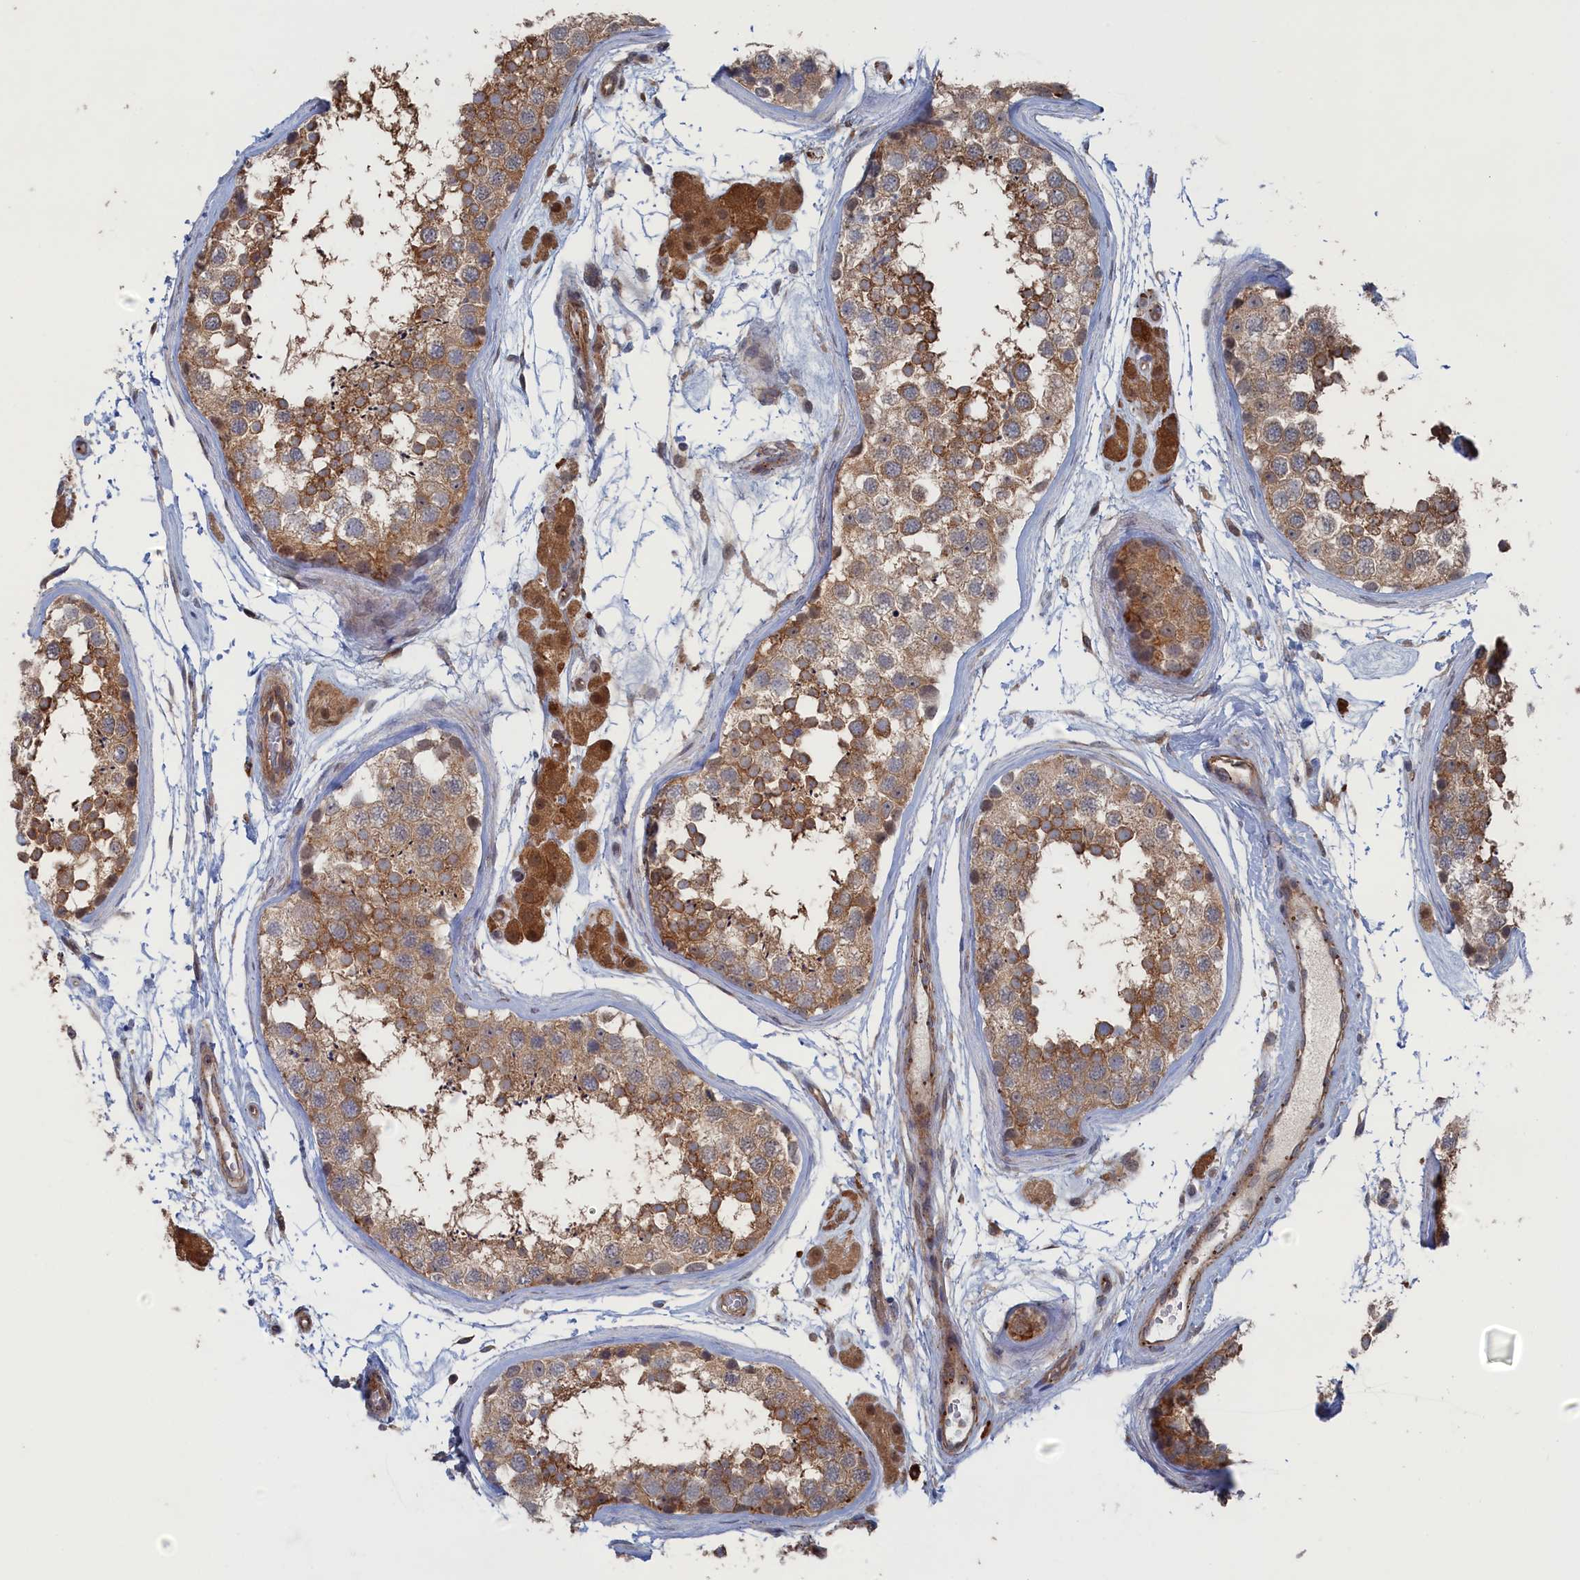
{"staining": {"intensity": "moderate", "quantity": ">75%", "location": "cytoplasmic/membranous"}, "tissue": "testis", "cell_type": "Cells in seminiferous ducts", "image_type": "normal", "snomed": [{"axis": "morphology", "description": "Normal tissue, NOS"}, {"axis": "topography", "description": "Testis"}], "caption": "Protein staining by IHC shows moderate cytoplasmic/membranous staining in approximately >75% of cells in seminiferous ducts in unremarkable testis.", "gene": "FILIP1L", "patient": {"sex": "male", "age": 56}}